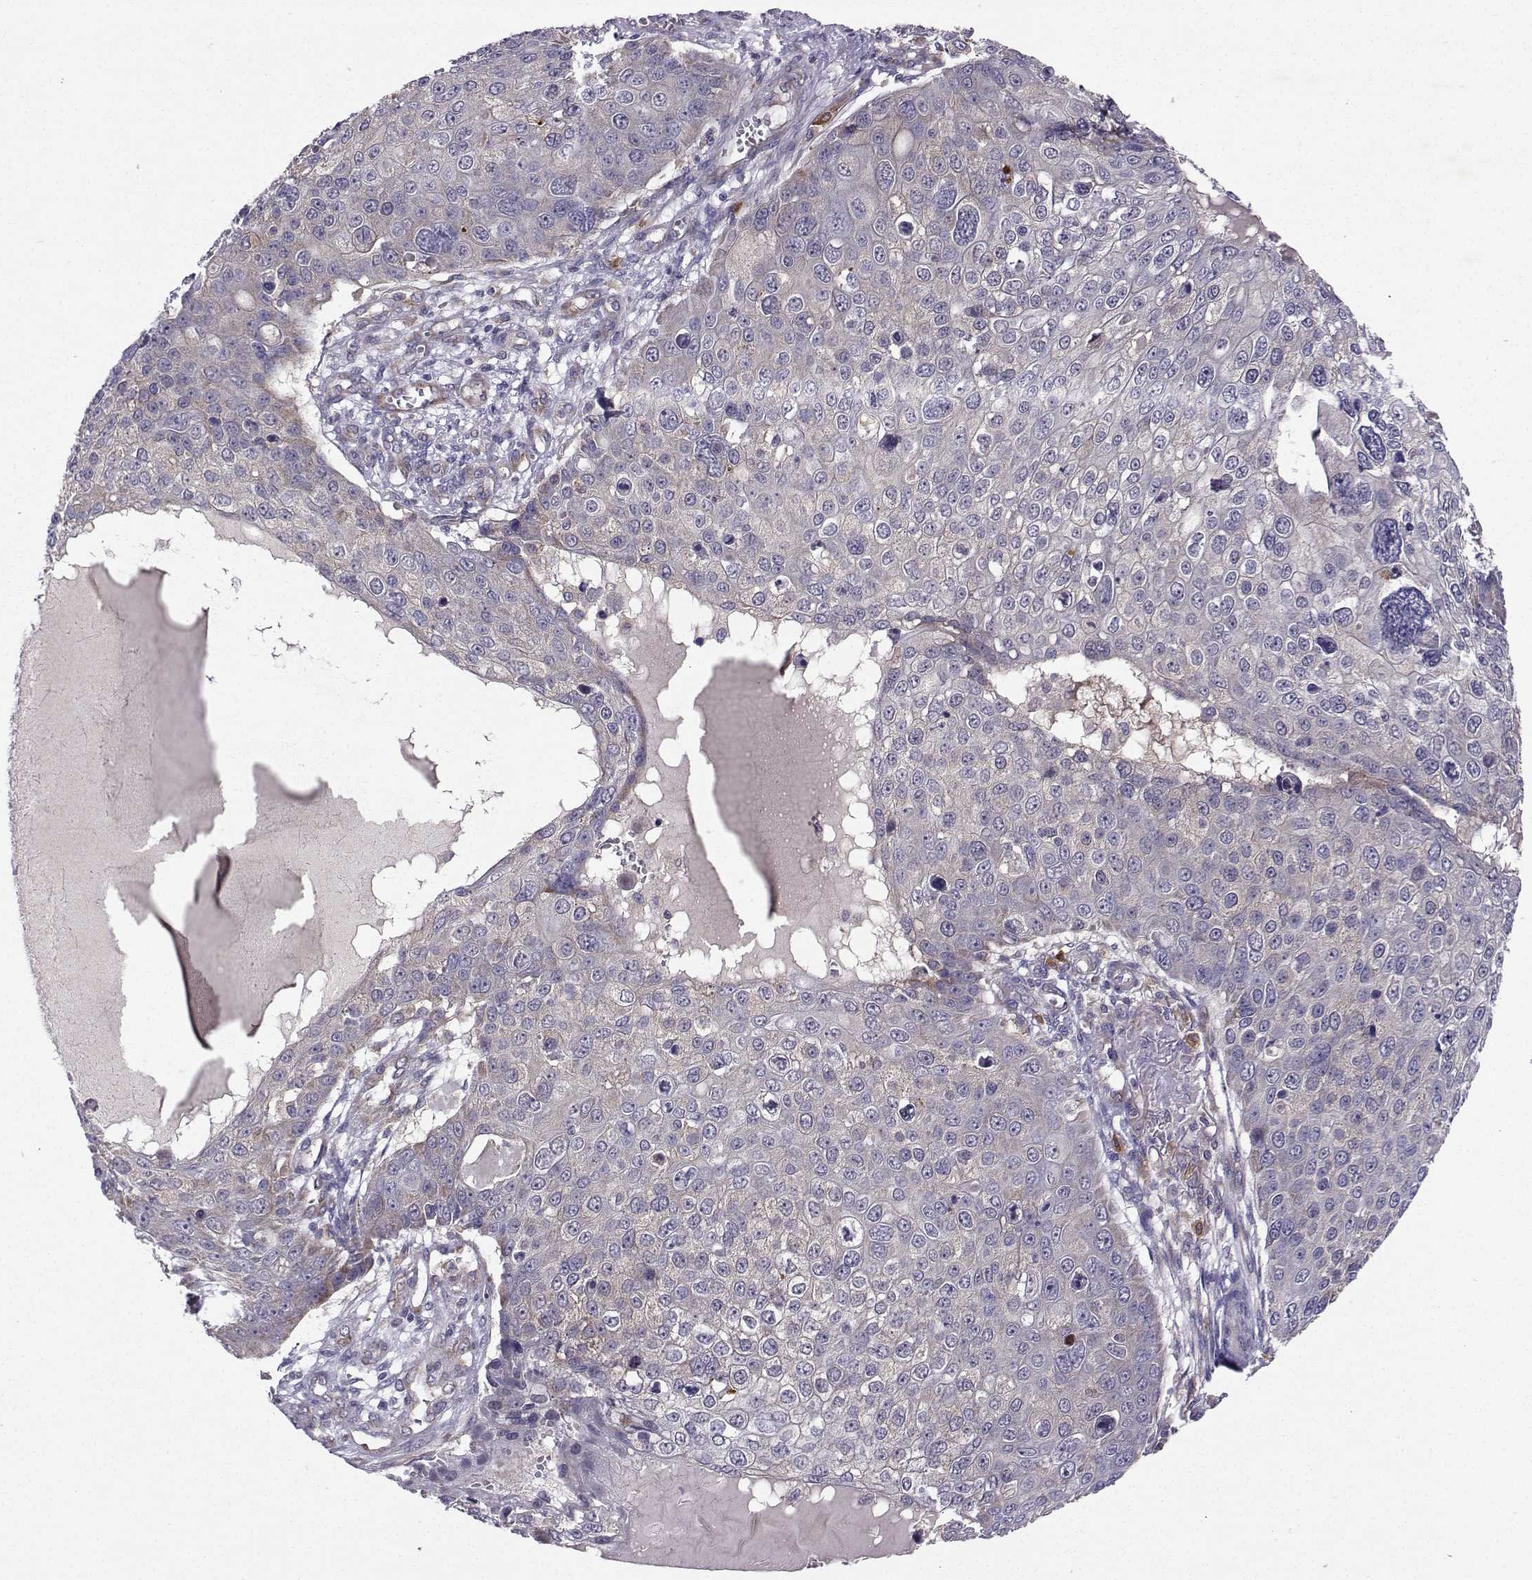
{"staining": {"intensity": "moderate", "quantity": "<25%", "location": "cytoplasmic/membranous"}, "tissue": "skin cancer", "cell_type": "Tumor cells", "image_type": "cancer", "snomed": [{"axis": "morphology", "description": "Squamous cell carcinoma, NOS"}, {"axis": "topography", "description": "Skin"}], "caption": "A high-resolution photomicrograph shows immunohistochemistry staining of skin cancer, which displays moderate cytoplasmic/membranous expression in approximately <25% of tumor cells.", "gene": "STXBP5", "patient": {"sex": "male", "age": 71}}